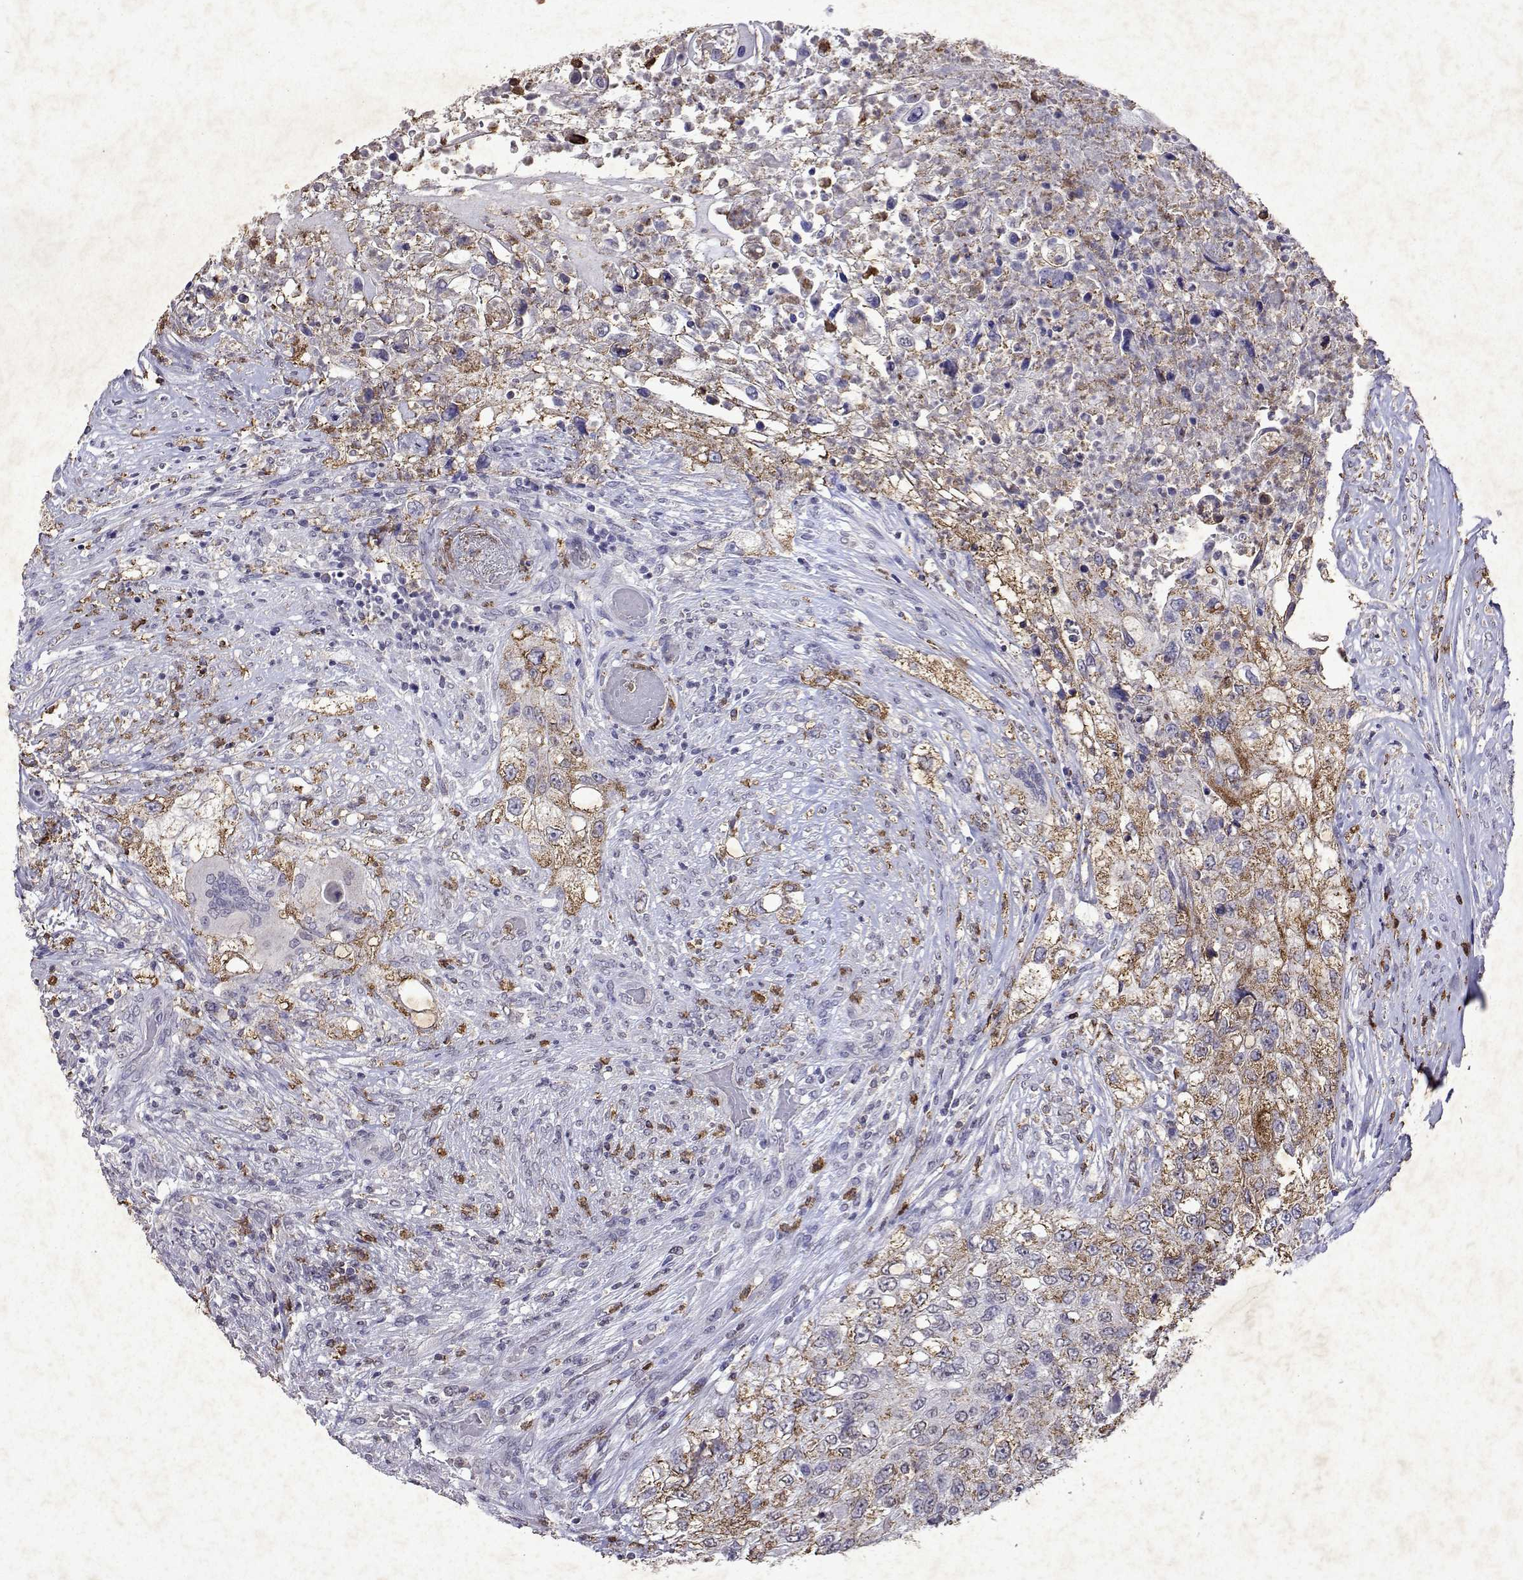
{"staining": {"intensity": "moderate", "quantity": ">75%", "location": "cytoplasmic/membranous"}, "tissue": "urothelial cancer", "cell_type": "Tumor cells", "image_type": "cancer", "snomed": [{"axis": "morphology", "description": "Urothelial carcinoma, High grade"}, {"axis": "topography", "description": "Urinary bladder"}], "caption": "Brown immunohistochemical staining in high-grade urothelial carcinoma displays moderate cytoplasmic/membranous staining in about >75% of tumor cells.", "gene": "DUSP28", "patient": {"sex": "female", "age": 60}}